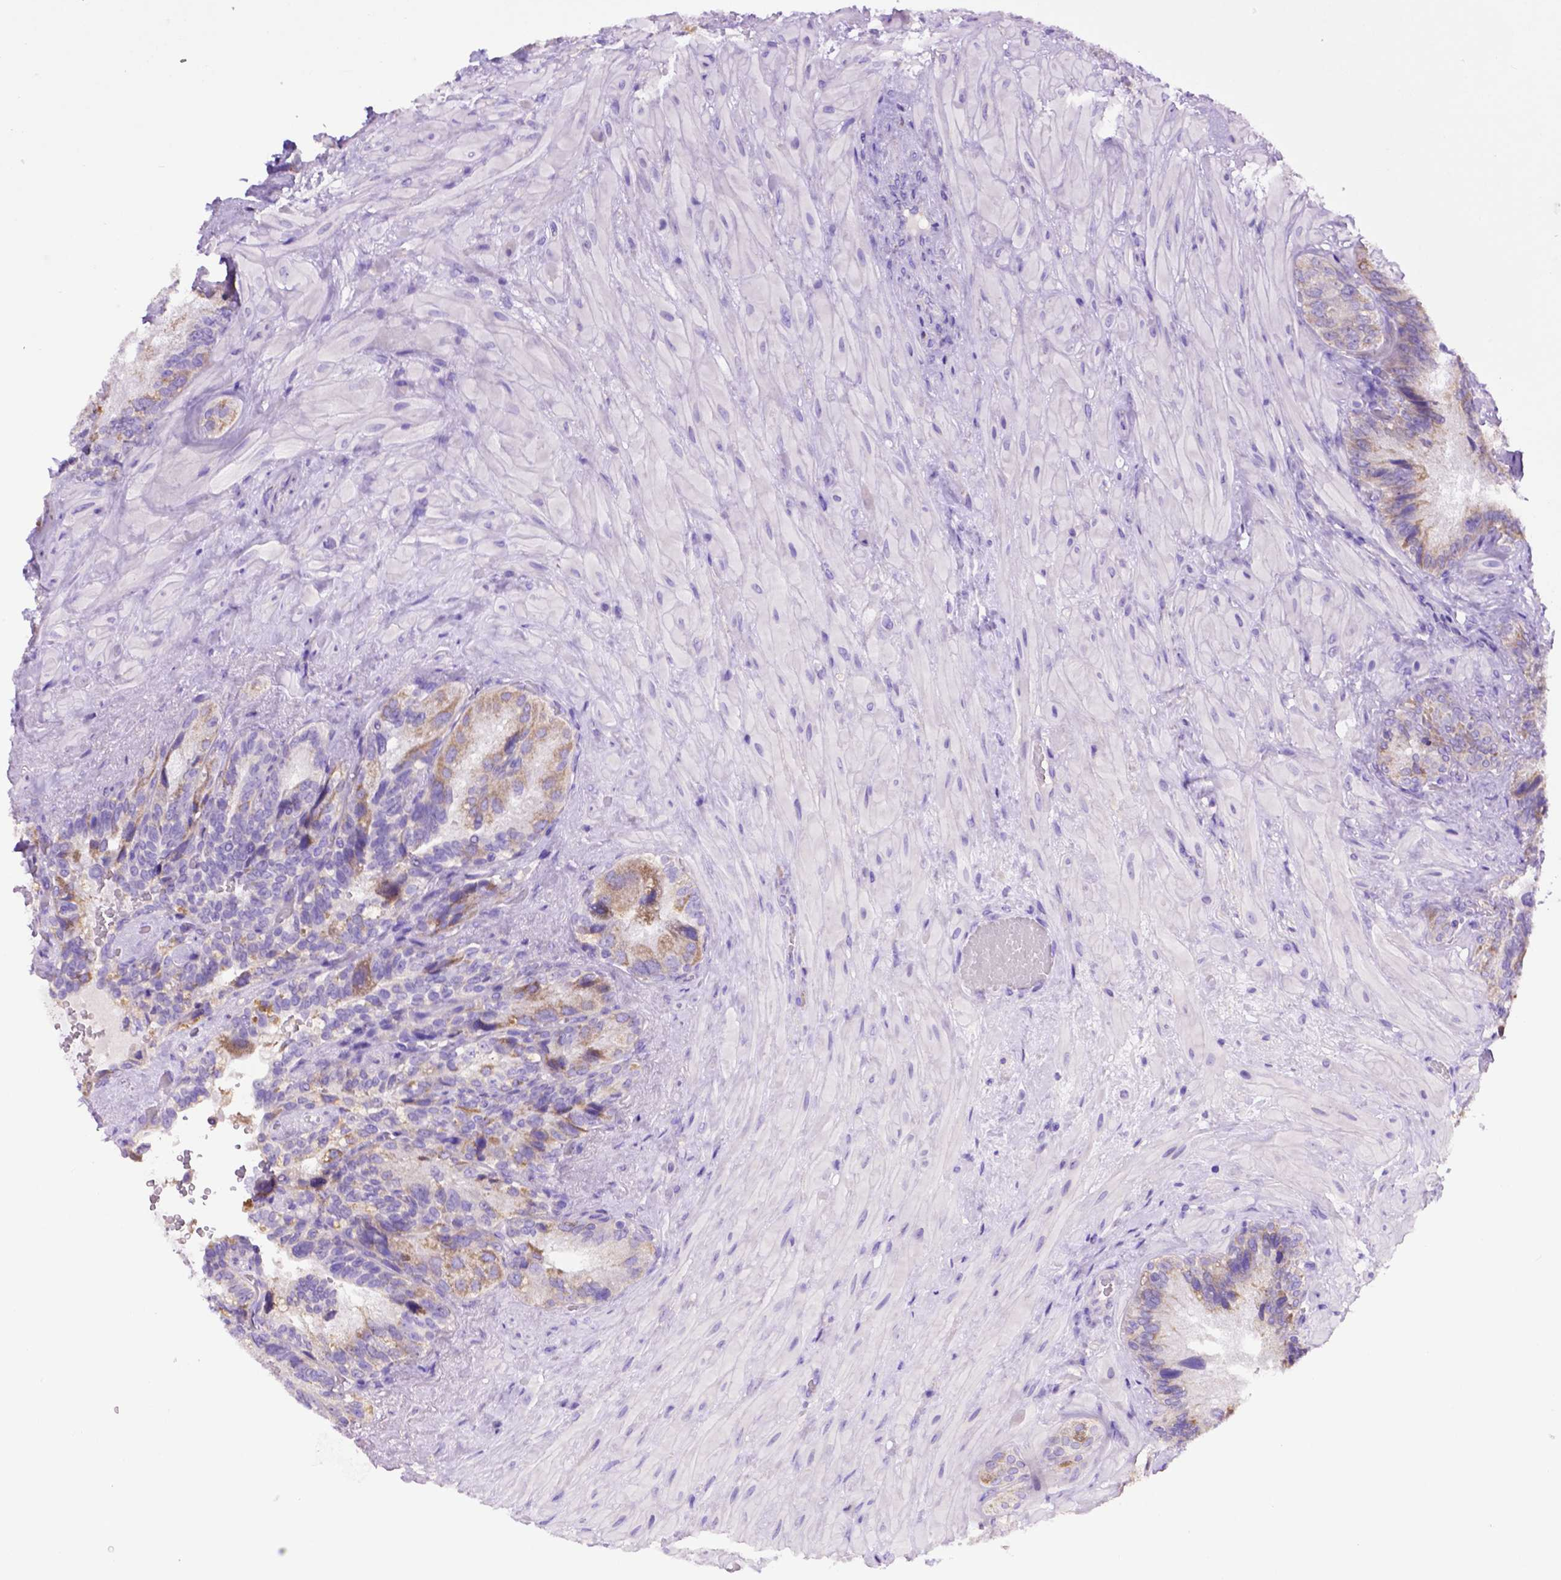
{"staining": {"intensity": "moderate", "quantity": "25%-75%", "location": "cytoplasmic/membranous"}, "tissue": "seminal vesicle", "cell_type": "Glandular cells", "image_type": "normal", "snomed": [{"axis": "morphology", "description": "Normal tissue, NOS"}, {"axis": "topography", "description": "Seminal veicle"}], "caption": "Normal seminal vesicle was stained to show a protein in brown. There is medium levels of moderate cytoplasmic/membranous positivity in approximately 25%-75% of glandular cells.", "gene": "PHYHIP", "patient": {"sex": "male", "age": 69}}